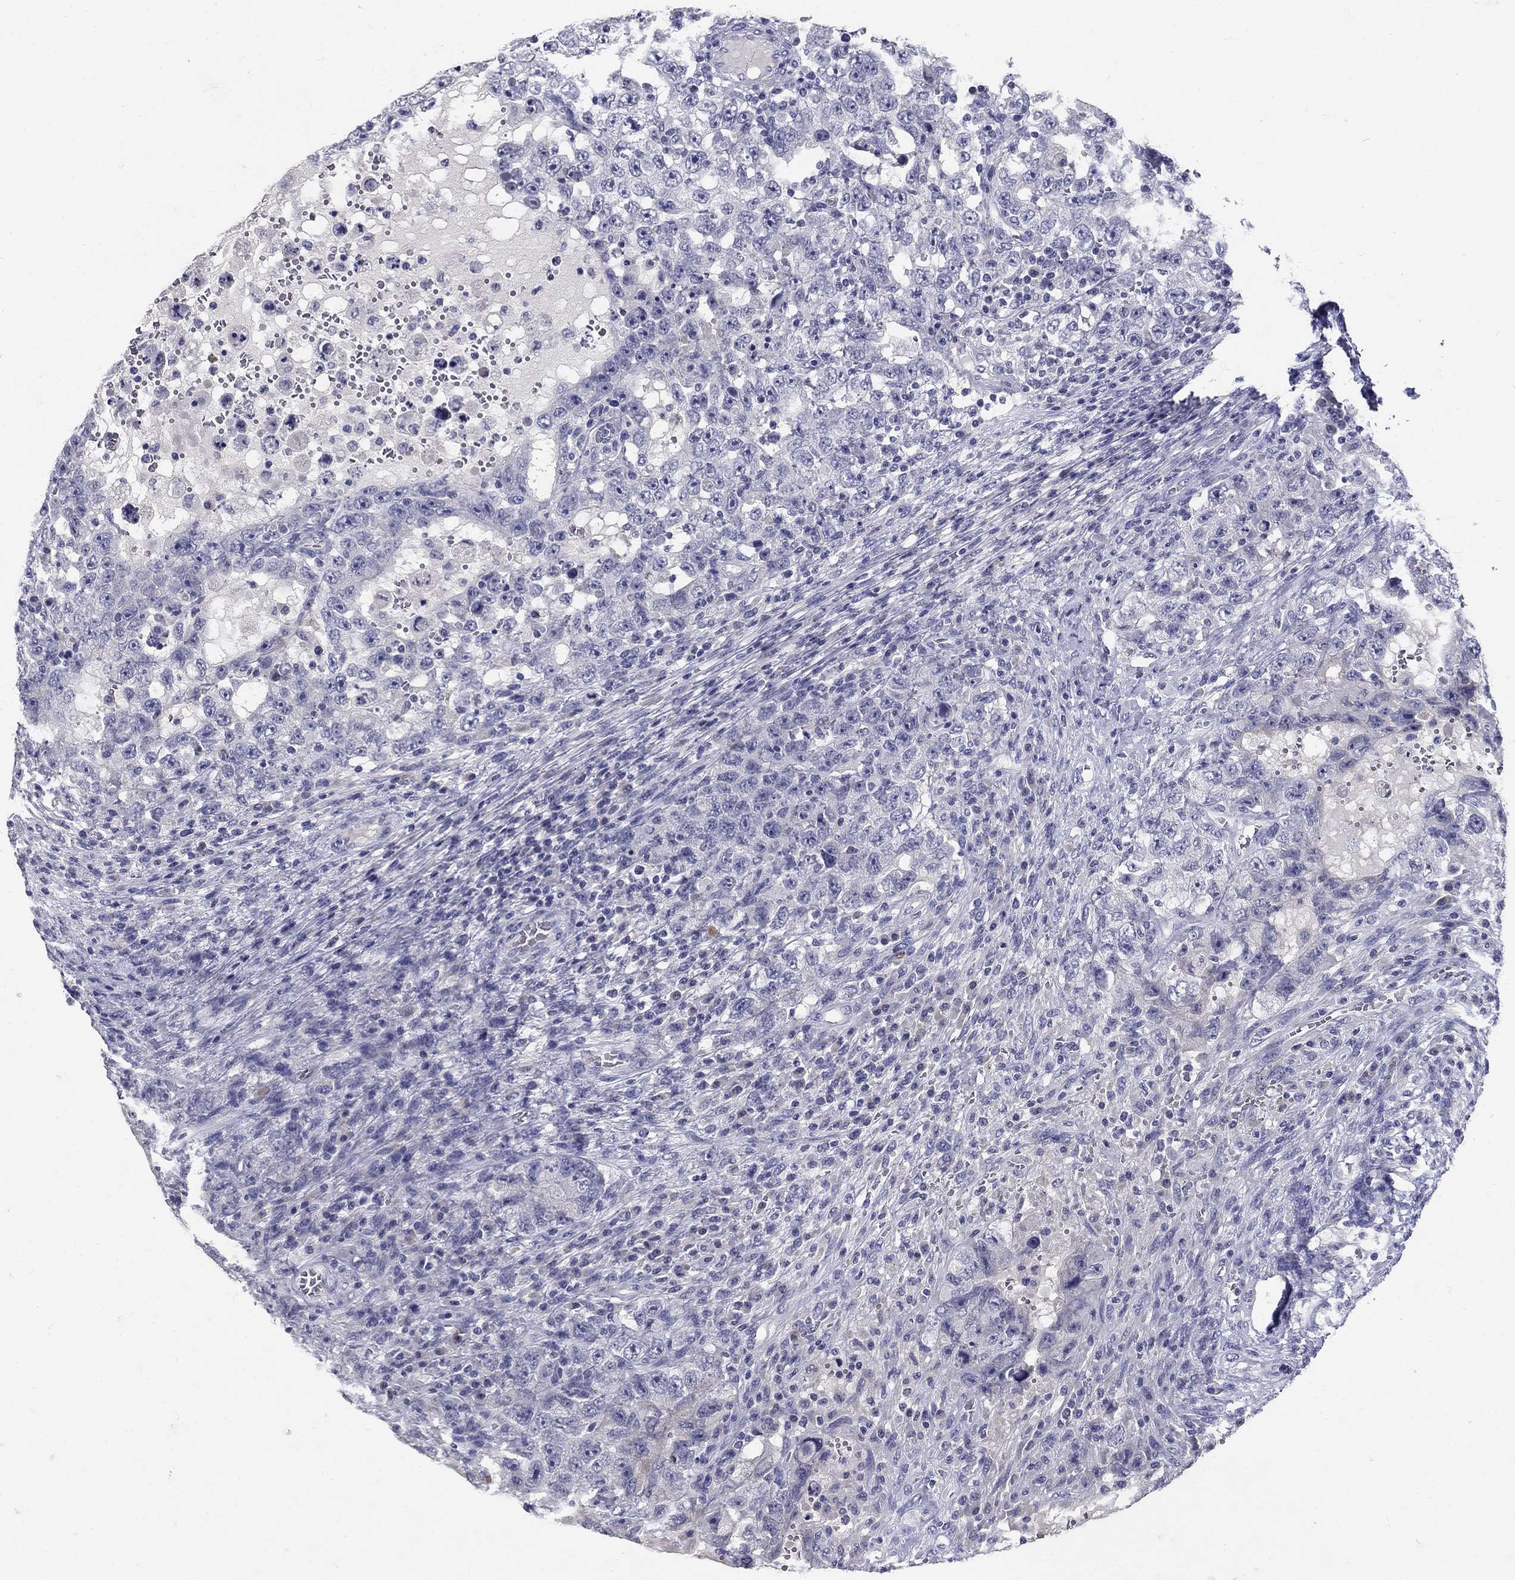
{"staining": {"intensity": "negative", "quantity": "none", "location": "none"}, "tissue": "testis cancer", "cell_type": "Tumor cells", "image_type": "cancer", "snomed": [{"axis": "morphology", "description": "Carcinoma, Embryonal, NOS"}, {"axis": "topography", "description": "Testis"}], "caption": "Human embryonal carcinoma (testis) stained for a protein using immunohistochemistry demonstrates no positivity in tumor cells.", "gene": "POMC", "patient": {"sex": "male", "age": 26}}